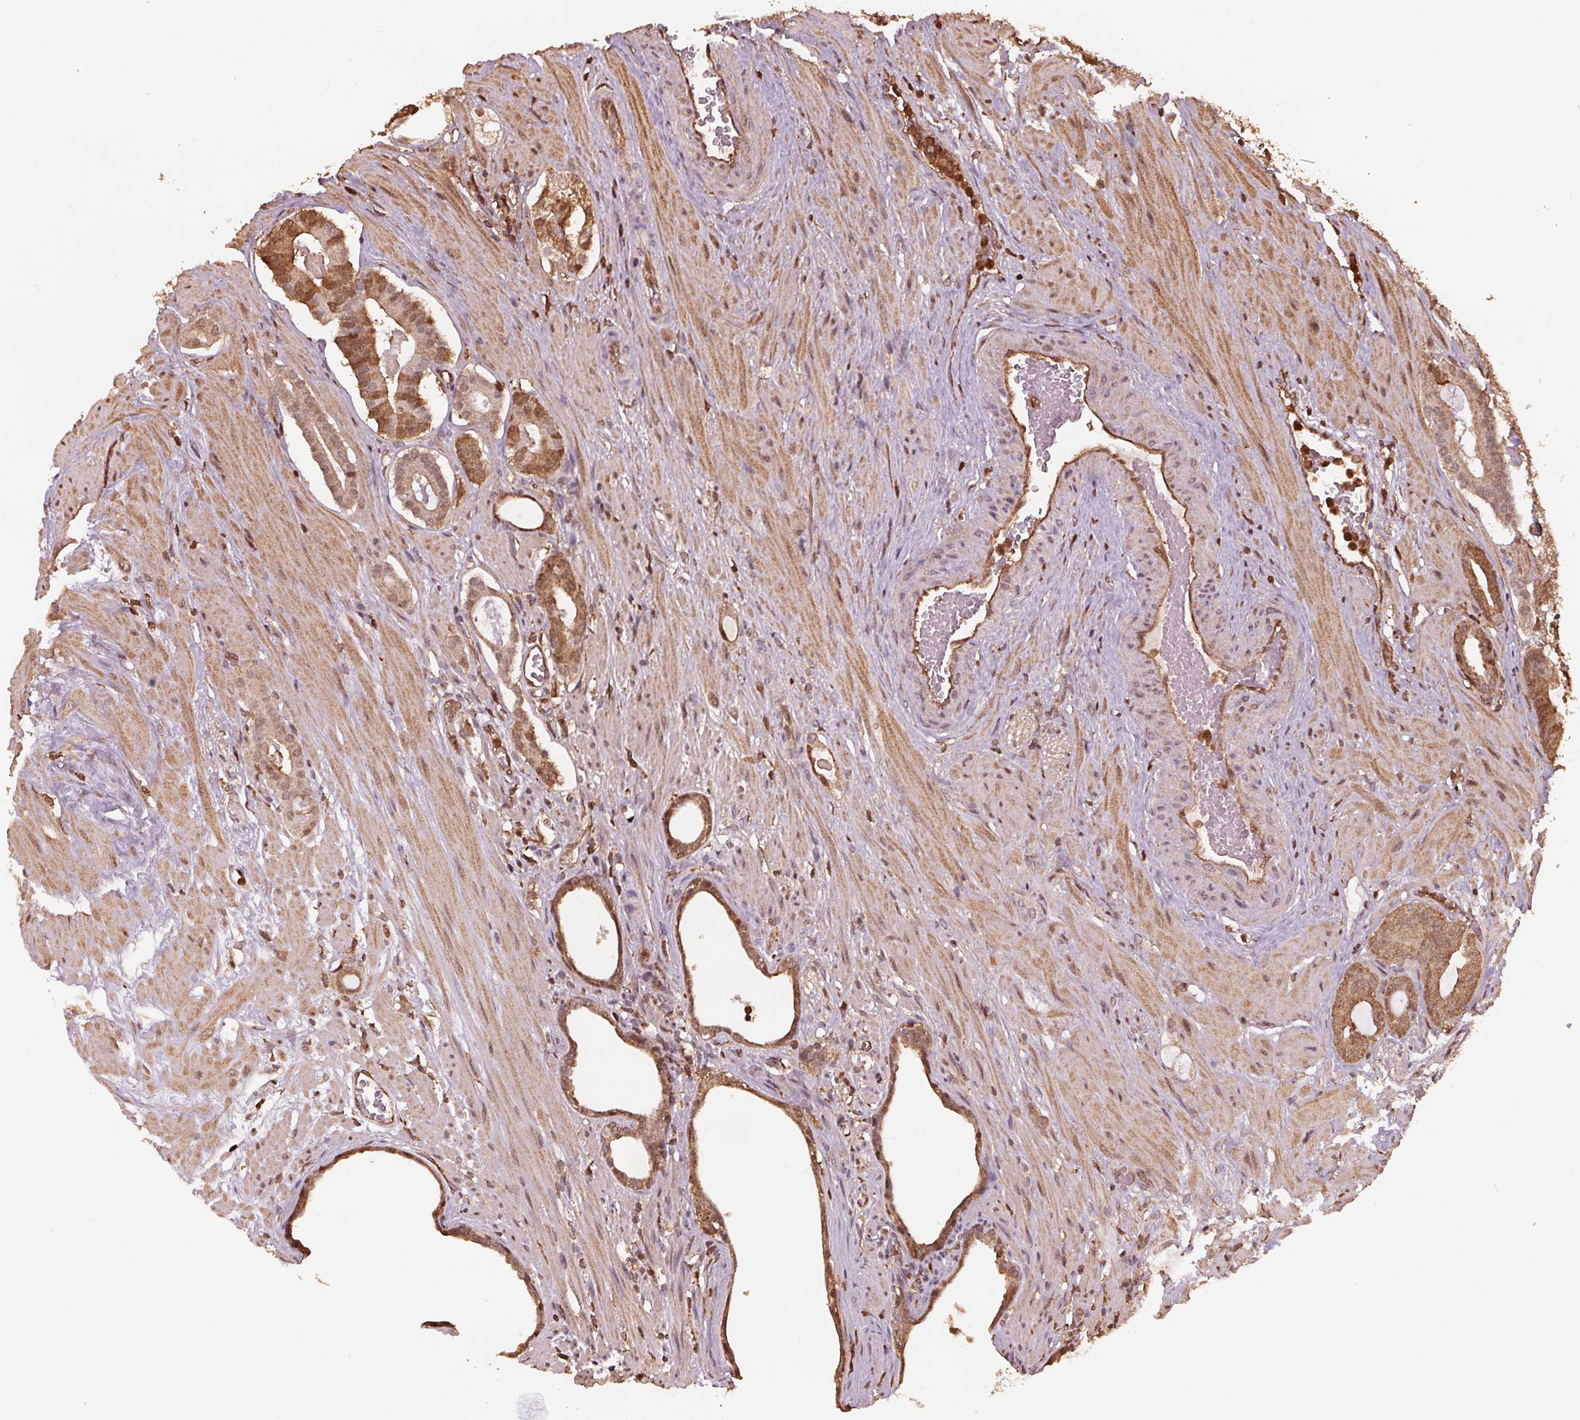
{"staining": {"intensity": "moderate", "quantity": ">75%", "location": "cytoplasmic/membranous,nuclear"}, "tissue": "prostate cancer", "cell_type": "Tumor cells", "image_type": "cancer", "snomed": [{"axis": "morphology", "description": "Adenocarcinoma, Low grade"}, {"axis": "topography", "description": "Prostate"}], "caption": "Prostate cancer (low-grade adenocarcinoma) stained with DAB (3,3'-diaminobenzidine) IHC exhibits medium levels of moderate cytoplasmic/membranous and nuclear expression in approximately >75% of tumor cells.", "gene": "ENO1", "patient": {"sex": "male", "age": 57}}